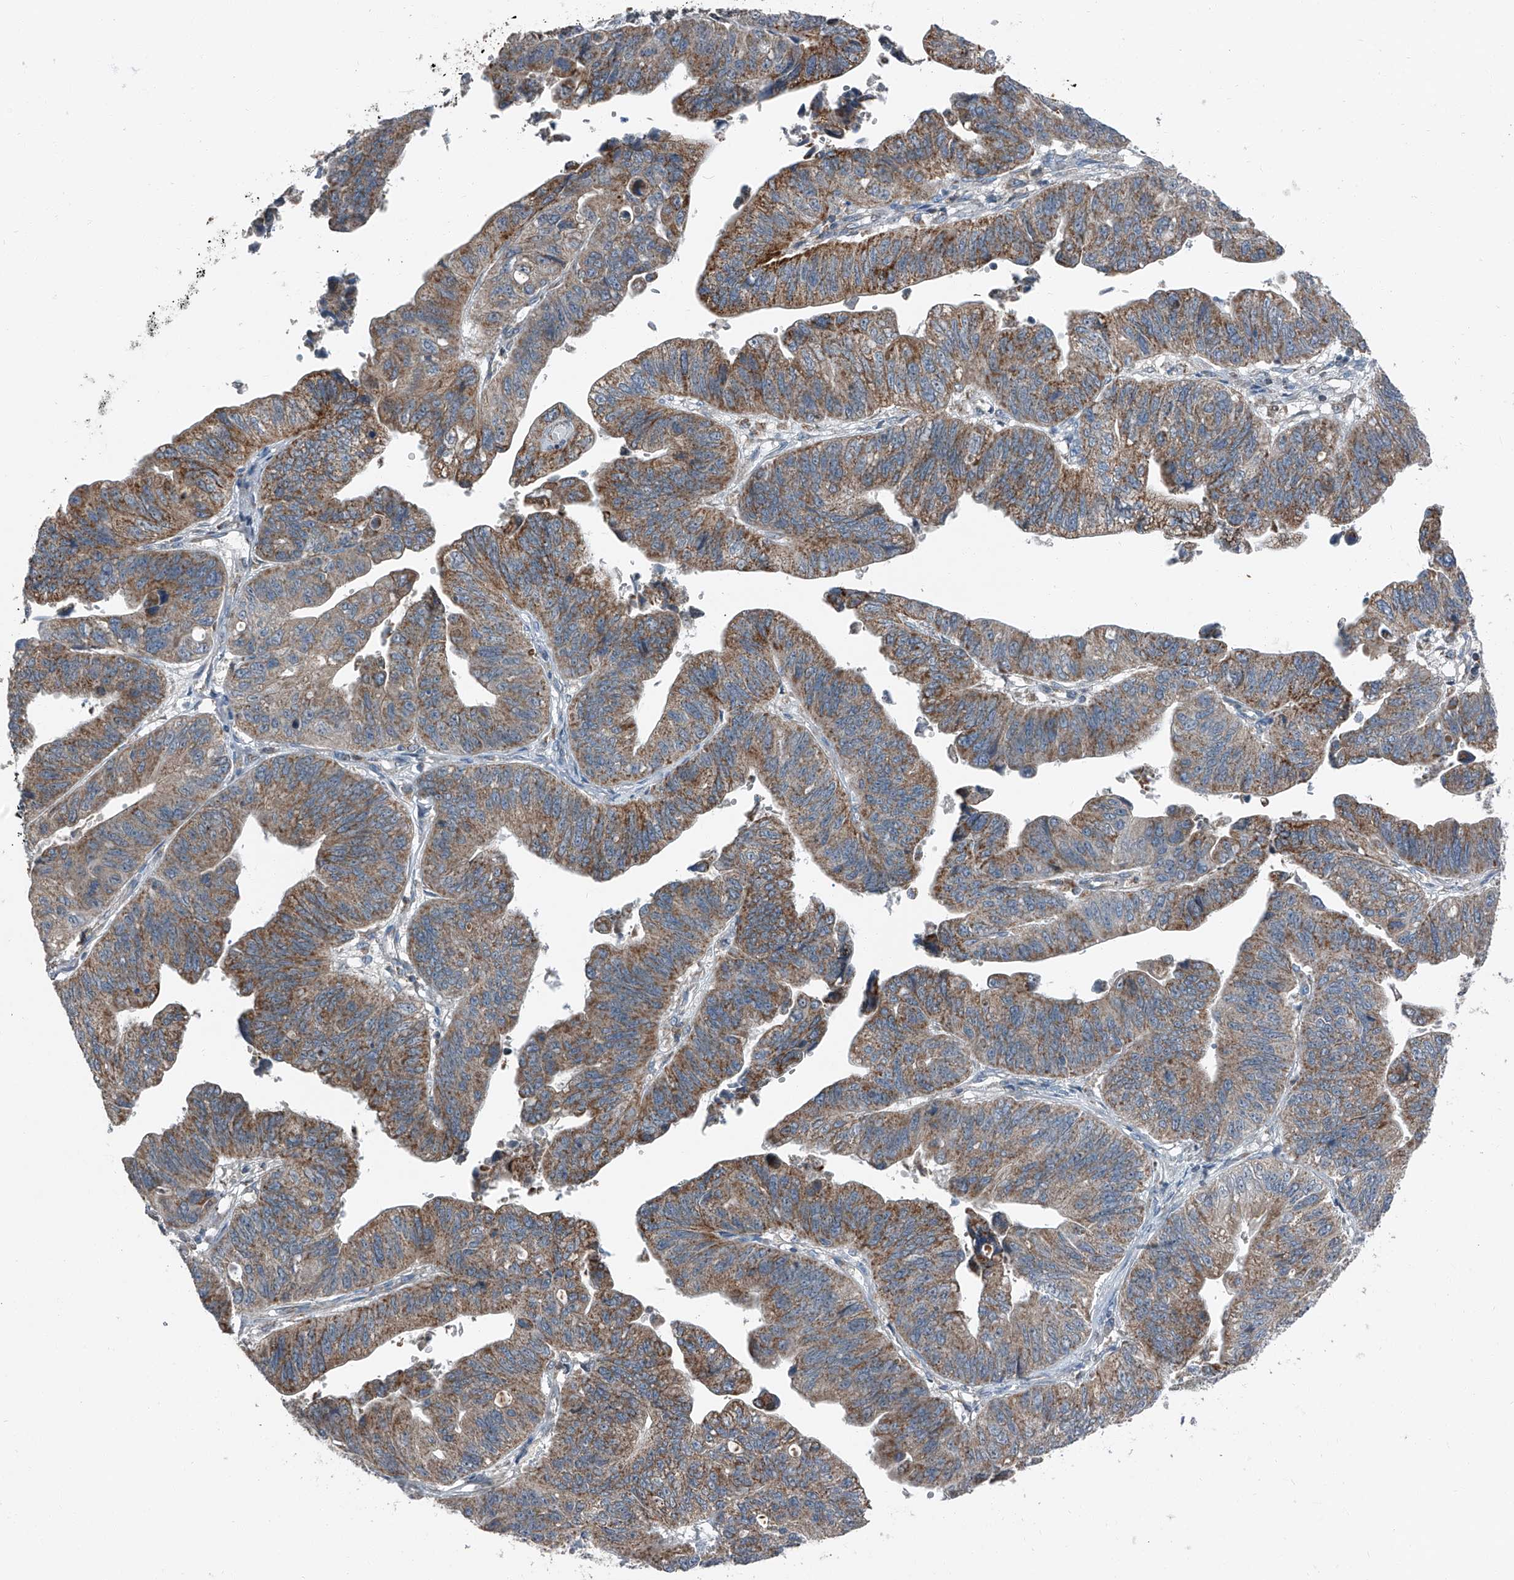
{"staining": {"intensity": "moderate", "quantity": ">75%", "location": "cytoplasmic/membranous"}, "tissue": "stomach cancer", "cell_type": "Tumor cells", "image_type": "cancer", "snomed": [{"axis": "morphology", "description": "Adenocarcinoma, NOS"}, {"axis": "topography", "description": "Stomach"}], "caption": "Immunohistochemical staining of adenocarcinoma (stomach) displays medium levels of moderate cytoplasmic/membranous protein staining in about >75% of tumor cells.", "gene": "CHRNA7", "patient": {"sex": "male", "age": 59}}